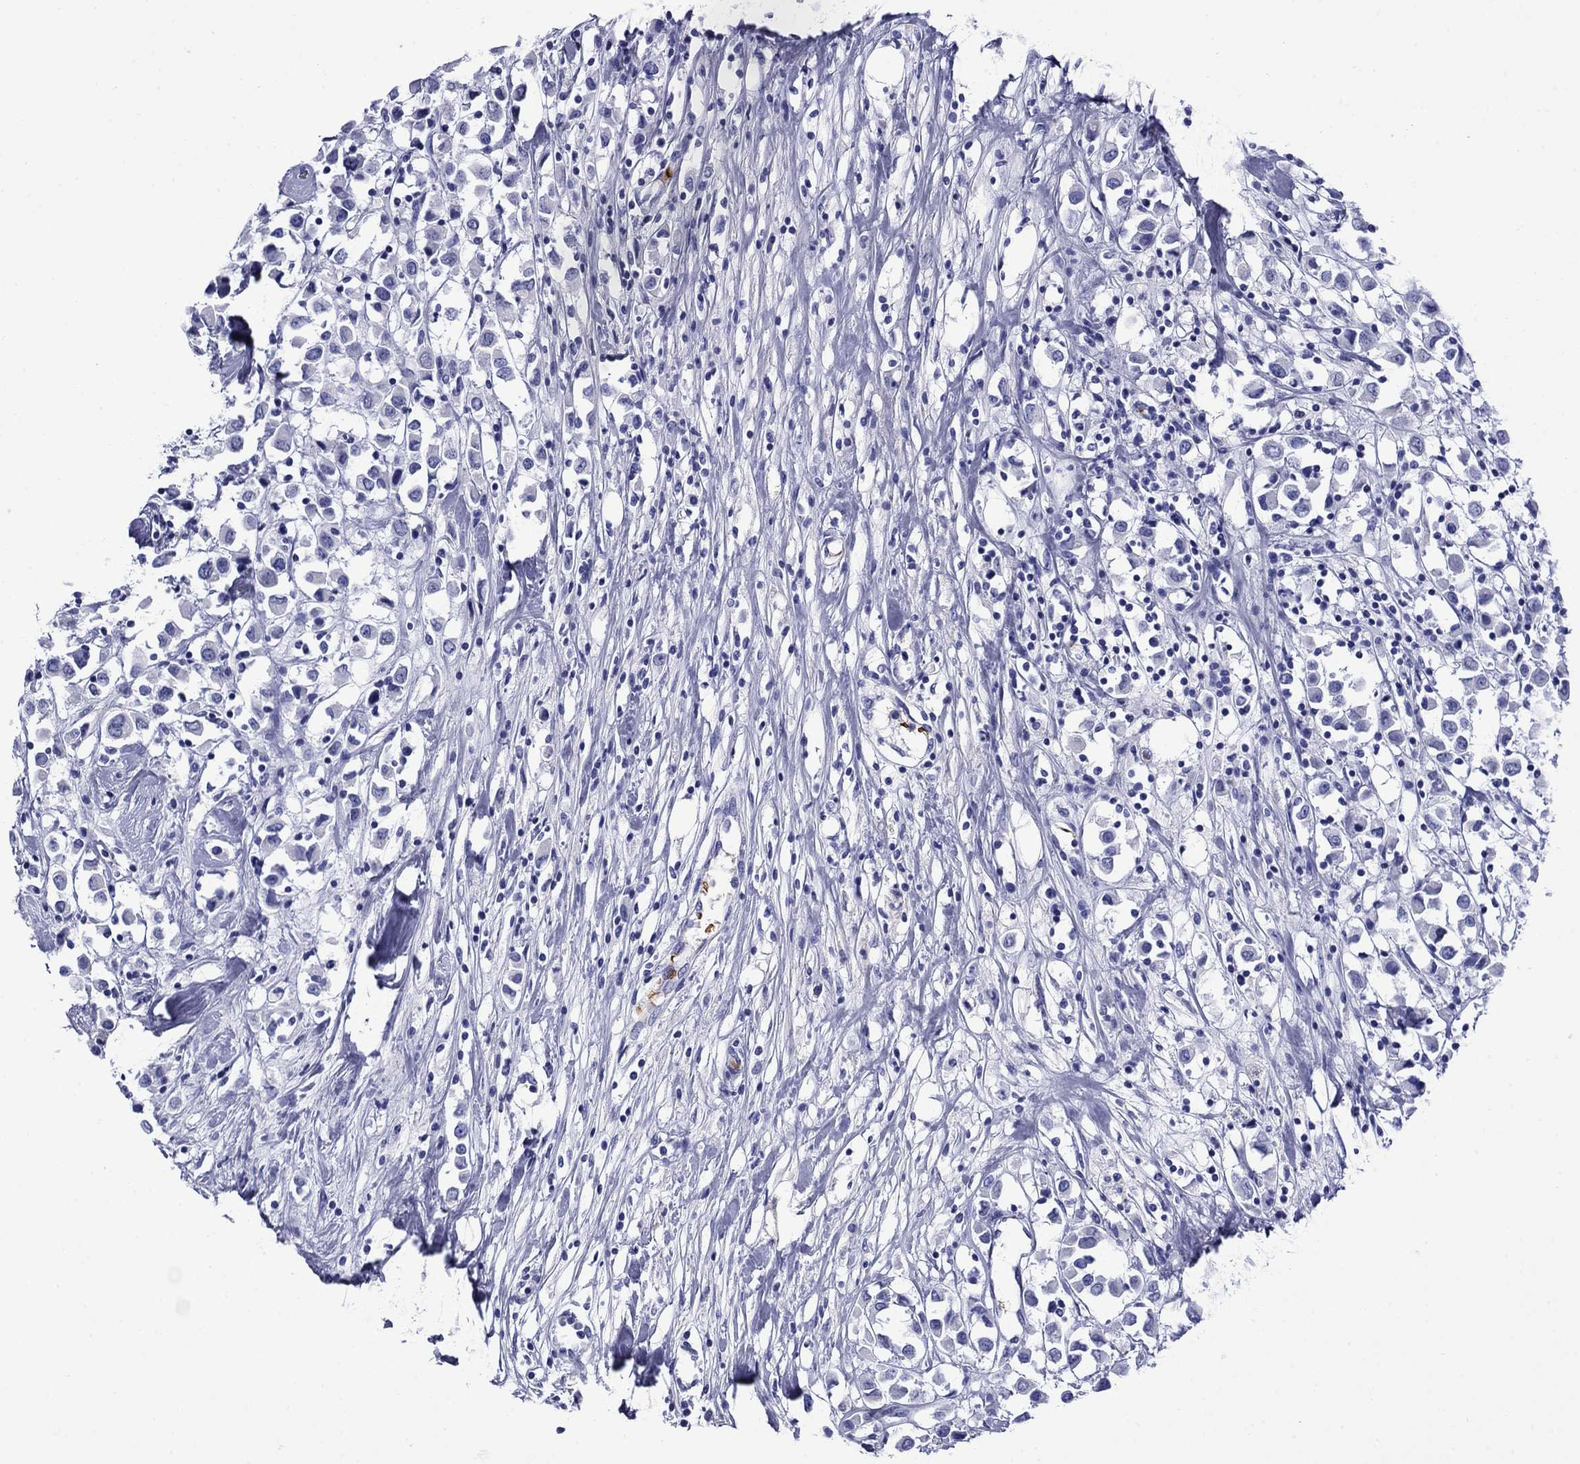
{"staining": {"intensity": "negative", "quantity": "none", "location": "none"}, "tissue": "breast cancer", "cell_type": "Tumor cells", "image_type": "cancer", "snomed": [{"axis": "morphology", "description": "Duct carcinoma"}, {"axis": "topography", "description": "Breast"}], "caption": "IHC of breast invasive ductal carcinoma exhibits no positivity in tumor cells.", "gene": "ROM1", "patient": {"sex": "female", "age": 61}}